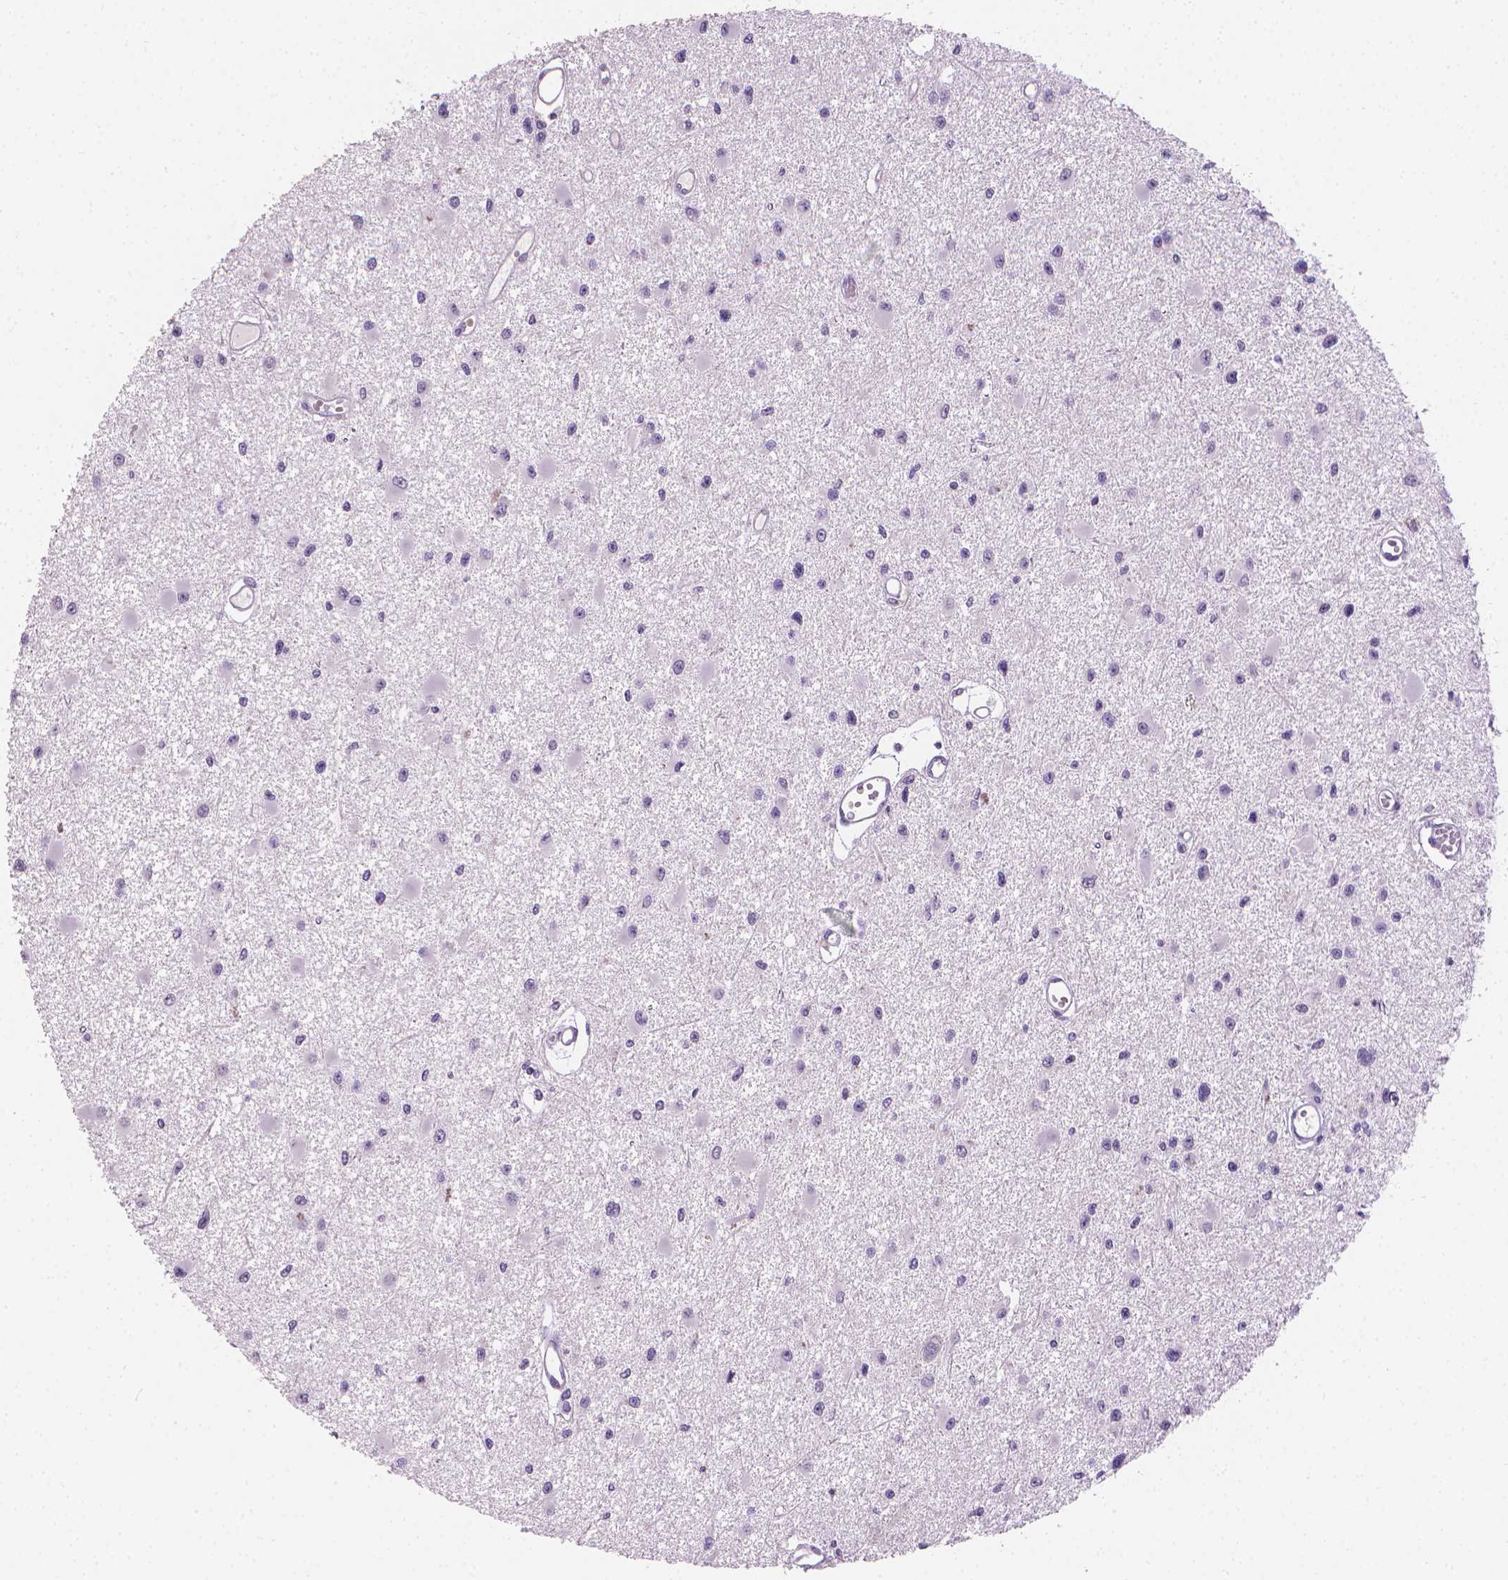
{"staining": {"intensity": "negative", "quantity": "none", "location": "none"}, "tissue": "glioma", "cell_type": "Tumor cells", "image_type": "cancer", "snomed": [{"axis": "morphology", "description": "Glioma, malignant, High grade"}, {"axis": "topography", "description": "Brain"}], "caption": "Immunohistochemistry photomicrograph of human glioma stained for a protein (brown), which reveals no positivity in tumor cells.", "gene": "TNNI2", "patient": {"sex": "male", "age": 54}}